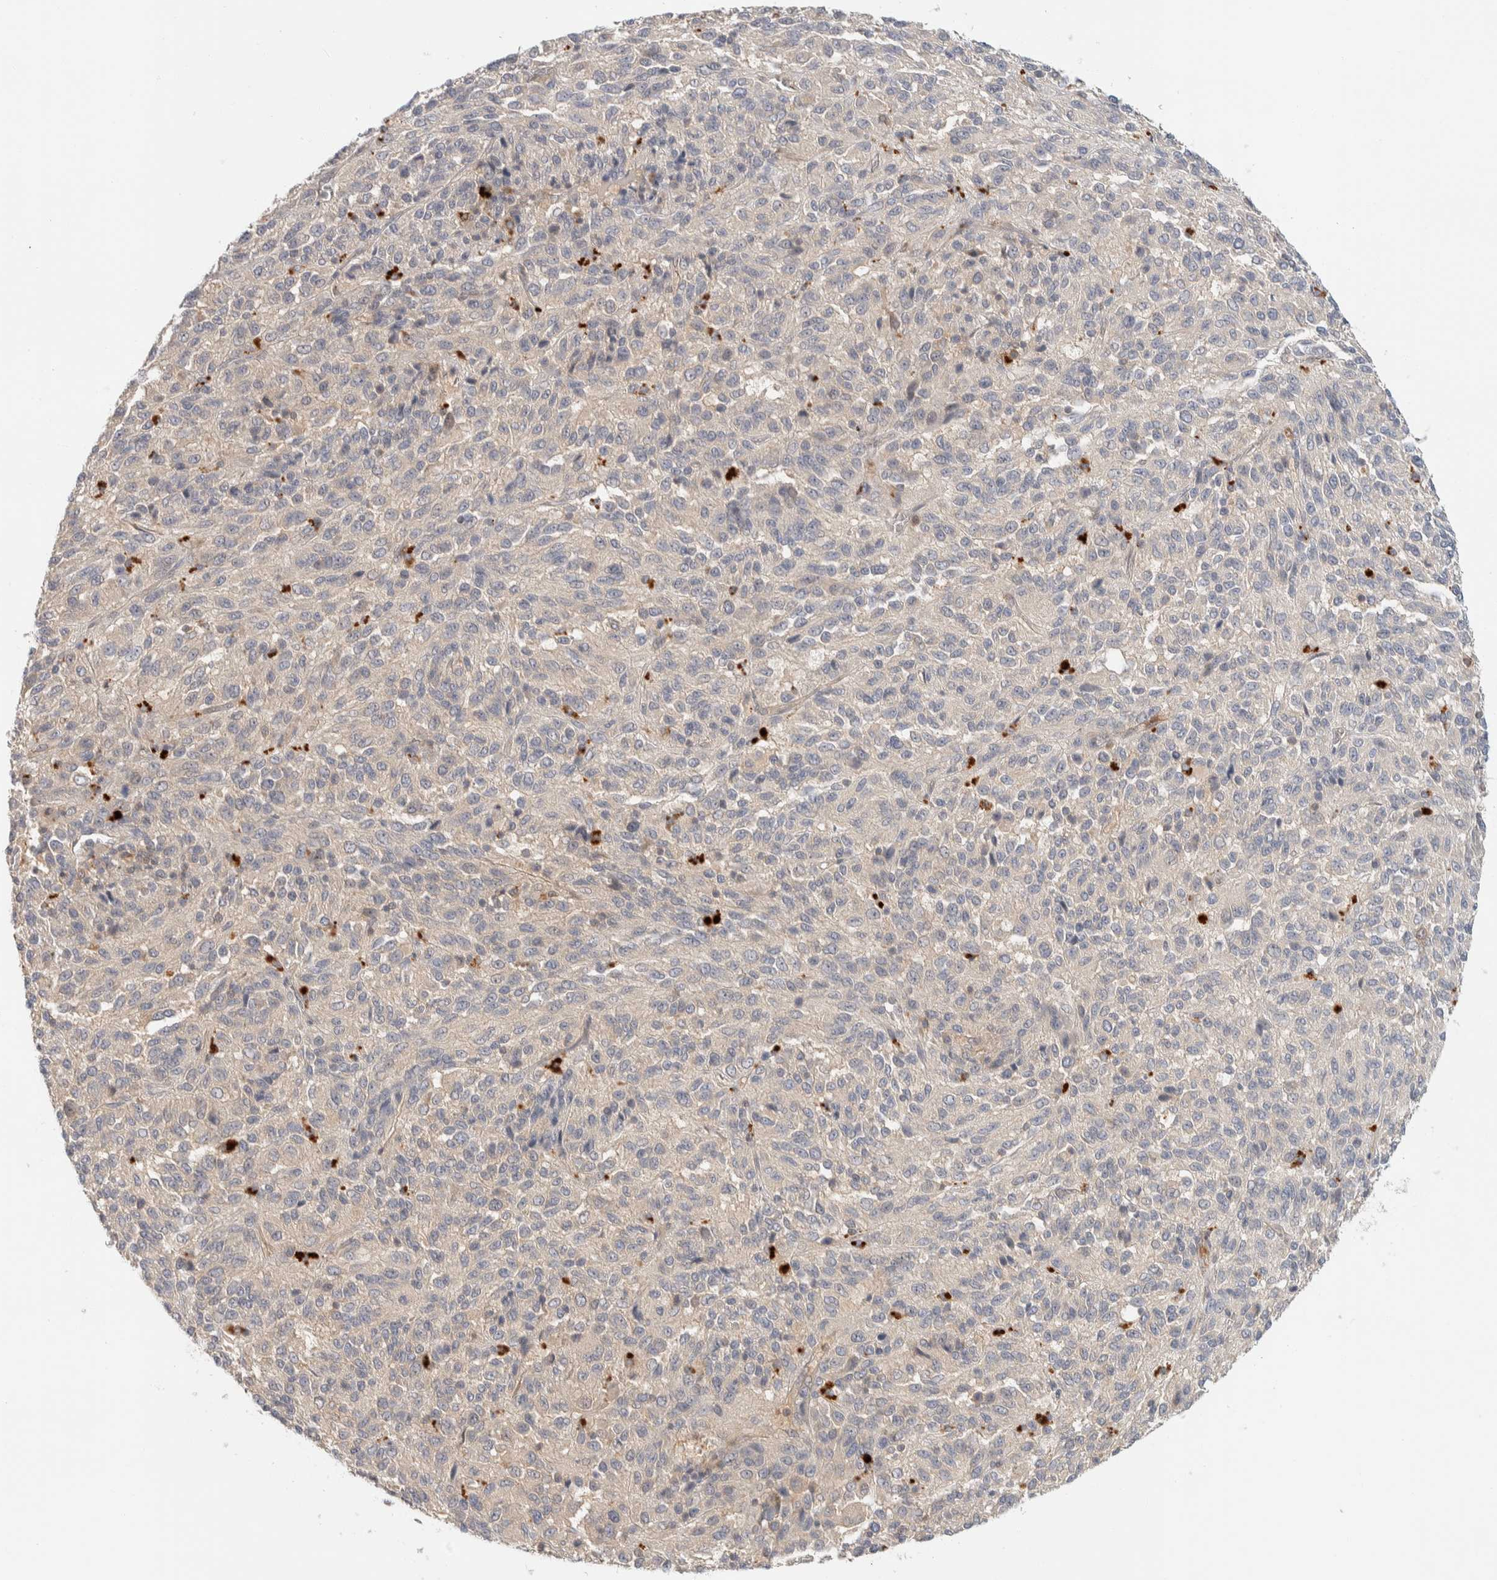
{"staining": {"intensity": "negative", "quantity": "none", "location": "none"}, "tissue": "melanoma", "cell_type": "Tumor cells", "image_type": "cancer", "snomed": [{"axis": "morphology", "description": "Malignant melanoma, Metastatic site"}, {"axis": "topography", "description": "Lung"}], "caption": "Immunohistochemical staining of malignant melanoma (metastatic site) displays no significant positivity in tumor cells.", "gene": "GCLM", "patient": {"sex": "male", "age": 64}}